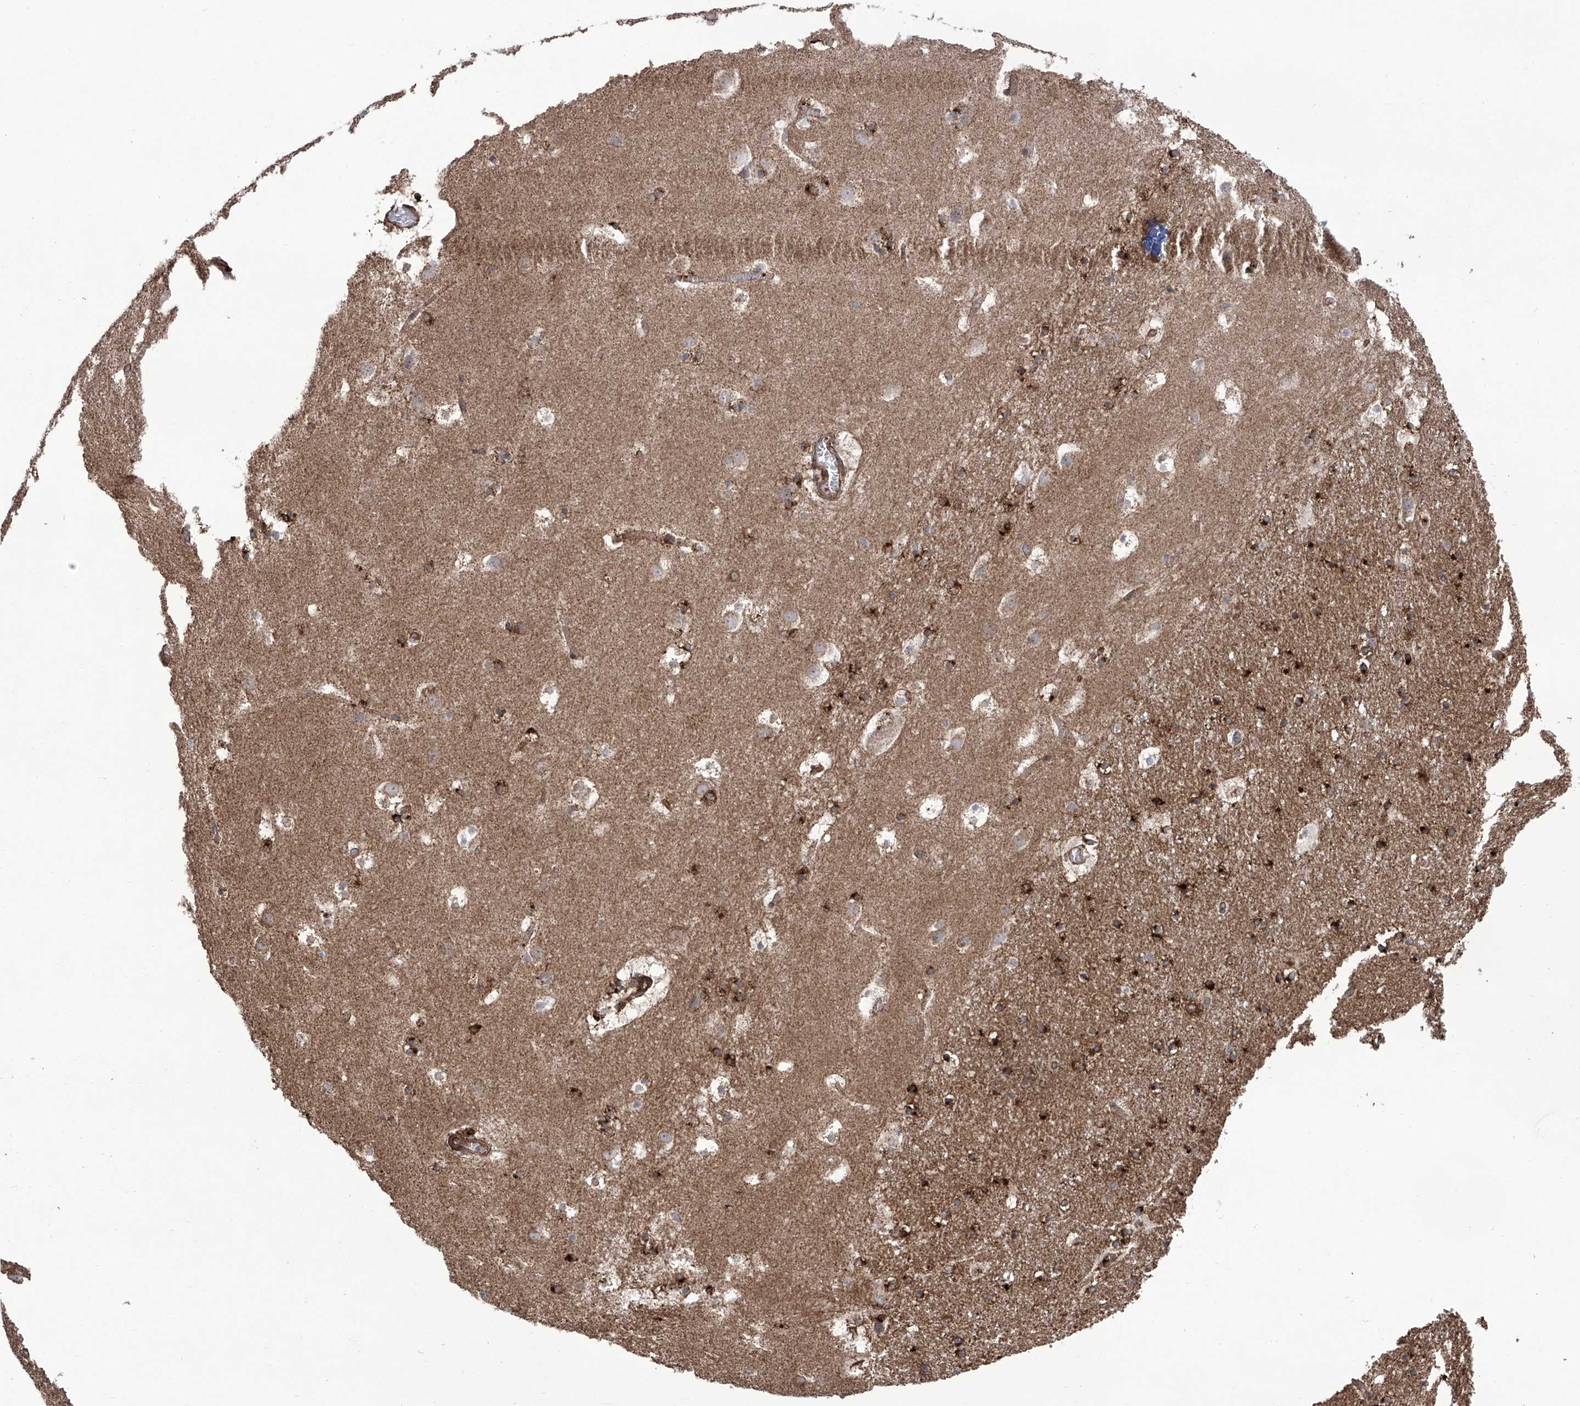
{"staining": {"intensity": "strong", "quantity": "25%-75%", "location": "cytoplasmic/membranous"}, "tissue": "caudate", "cell_type": "Glial cells", "image_type": "normal", "snomed": [{"axis": "morphology", "description": "Normal tissue, NOS"}, {"axis": "topography", "description": "Lateral ventricle wall"}], "caption": "IHC of benign caudate shows high levels of strong cytoplasmic/membranous expression in about 25%-75% of glial cells.", "gene": "APAF1", "patient": {"sex": "male", "age": 45}}